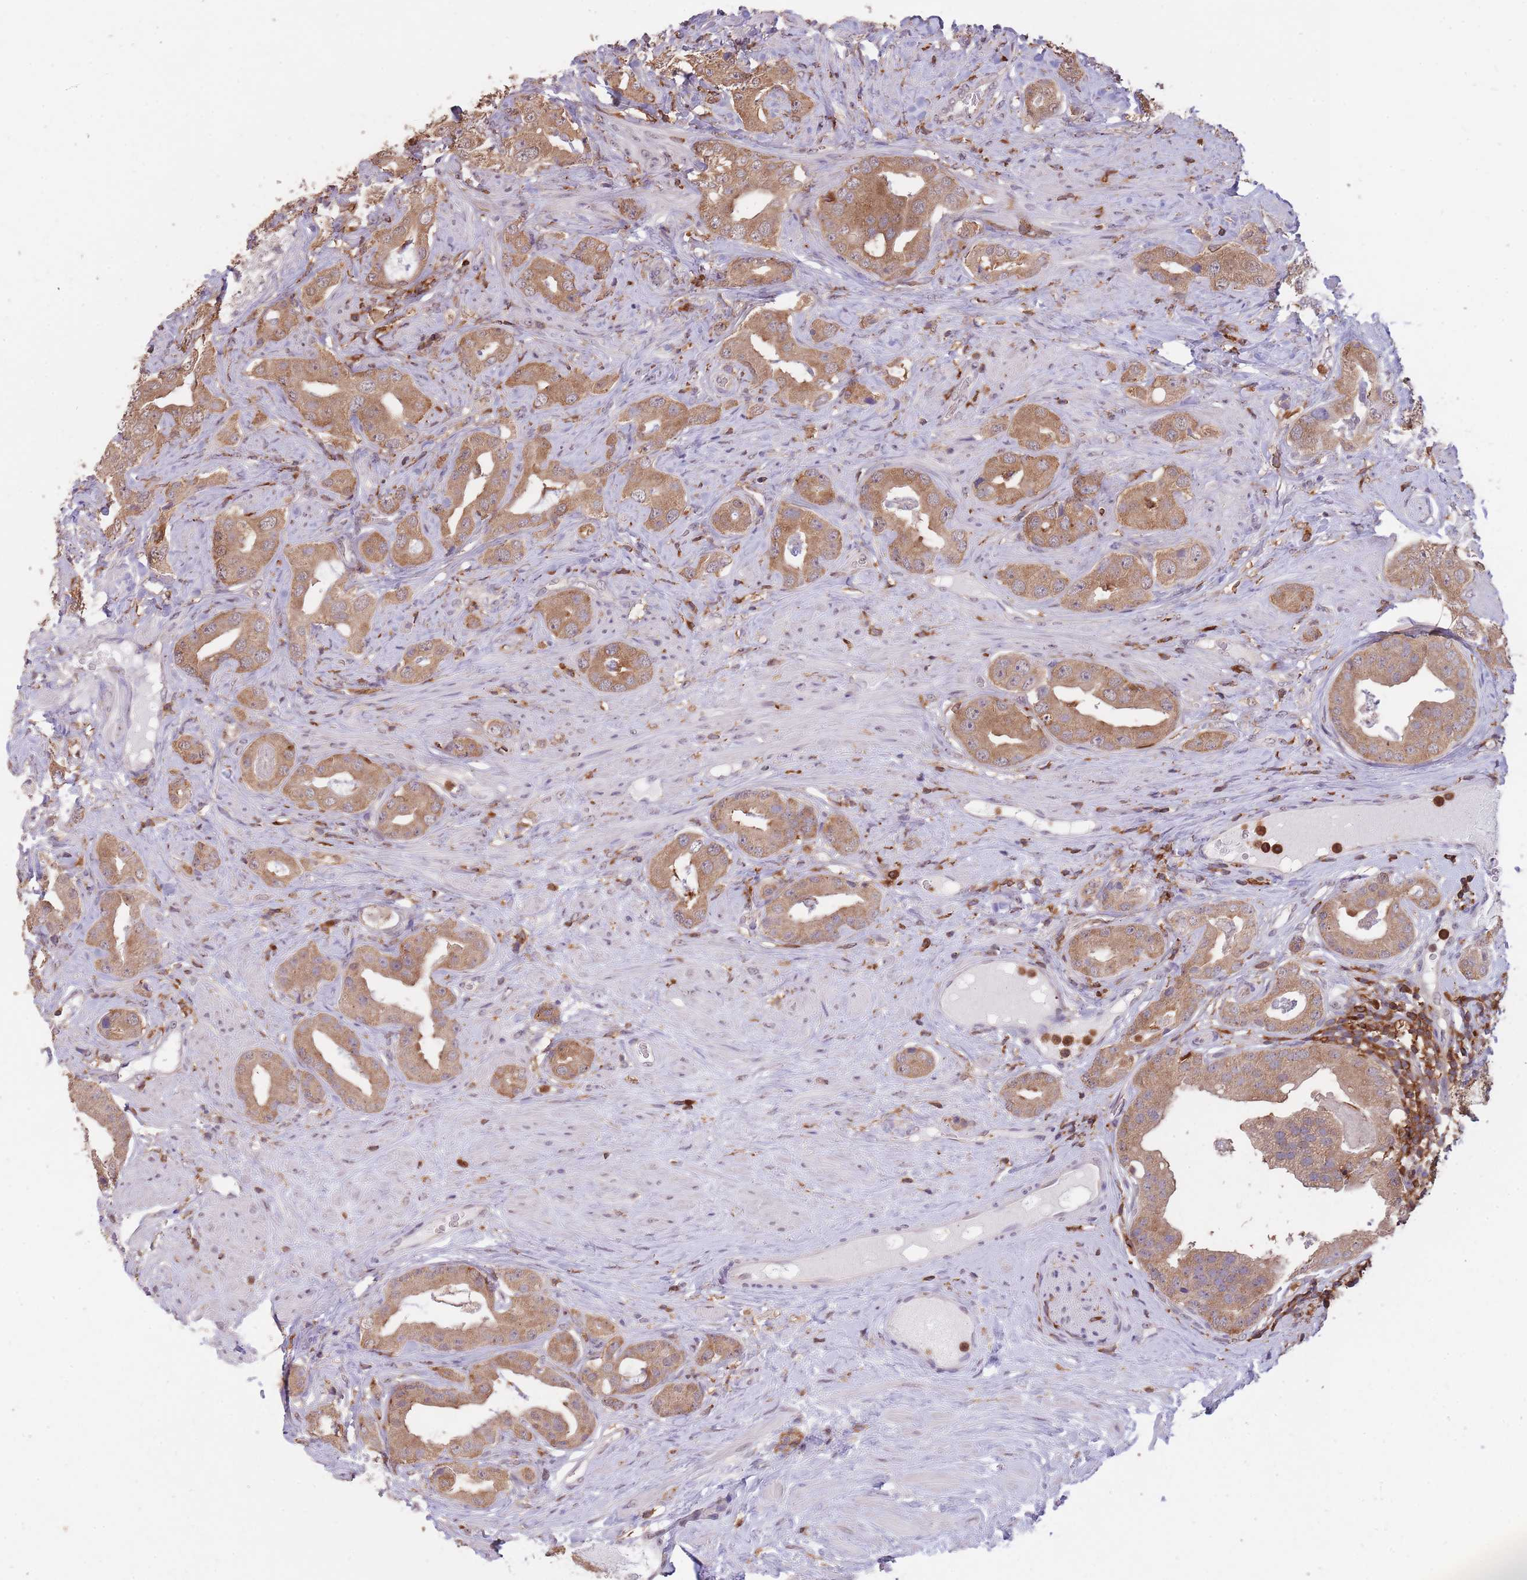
{"staining": {"intensity": "moderate", "quantity": ">75%", "location": "cytoplasmic/membranous"}, "tissue": "prostate cancer", "cell_type": "Tumor cells", "image_type": "cancer", "snomed": [{"axis": "morphology", "description": "Adenocarcinoma, High grade"}, {"axis": "topography", "description": "Prostate"}], "caption": "Prostate cancer (adenocarcinoma (high-grade)) tissue shows moderate cytoplasmic/membranous staining in approximately >75% of tumor cells, visualized by immunohistochemistry.", "gene": "GMIP", "patient": {"sex": "male", "age": 63}}